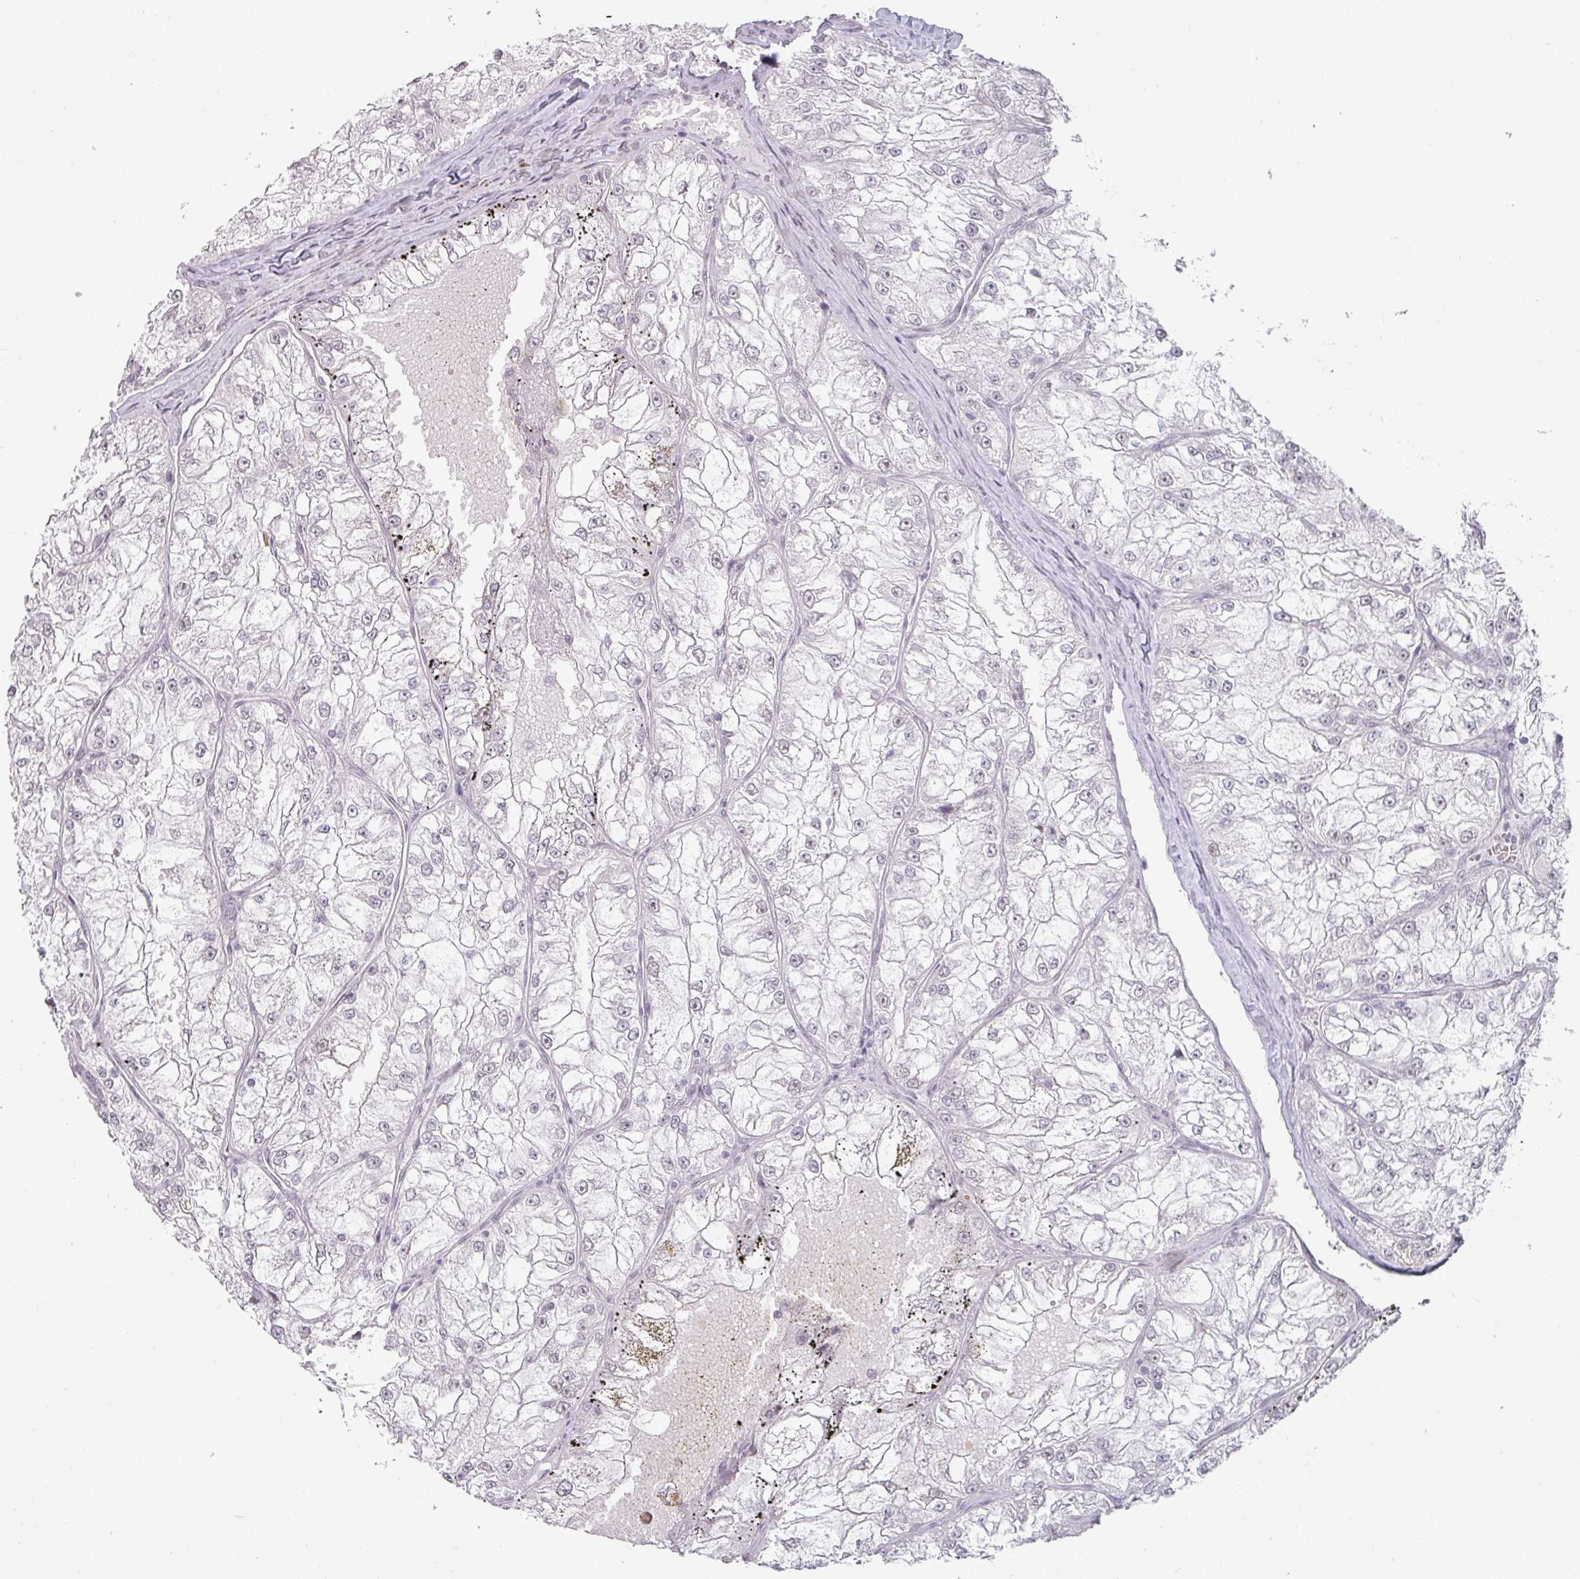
{"staining": {"intensity": "negative", "quantity": "none", "location": "none"}, "tissue": "renal cancer", "cell_type": "Tumor cells", "image_type": "cancer", "snomed": [{"axis": "morphology", "description": "Adenocarcinoma, NOS"}, {"axis": "topography", "description": "Kidney"}], "caption": "This is a photomicrograph of immunohistochemistry (IHC) staining of renal adenocarcinoma, which shows no expression in tumor cells.", "gene": "SPRR1A", "patient": {"sex": "female", "age": 72}}